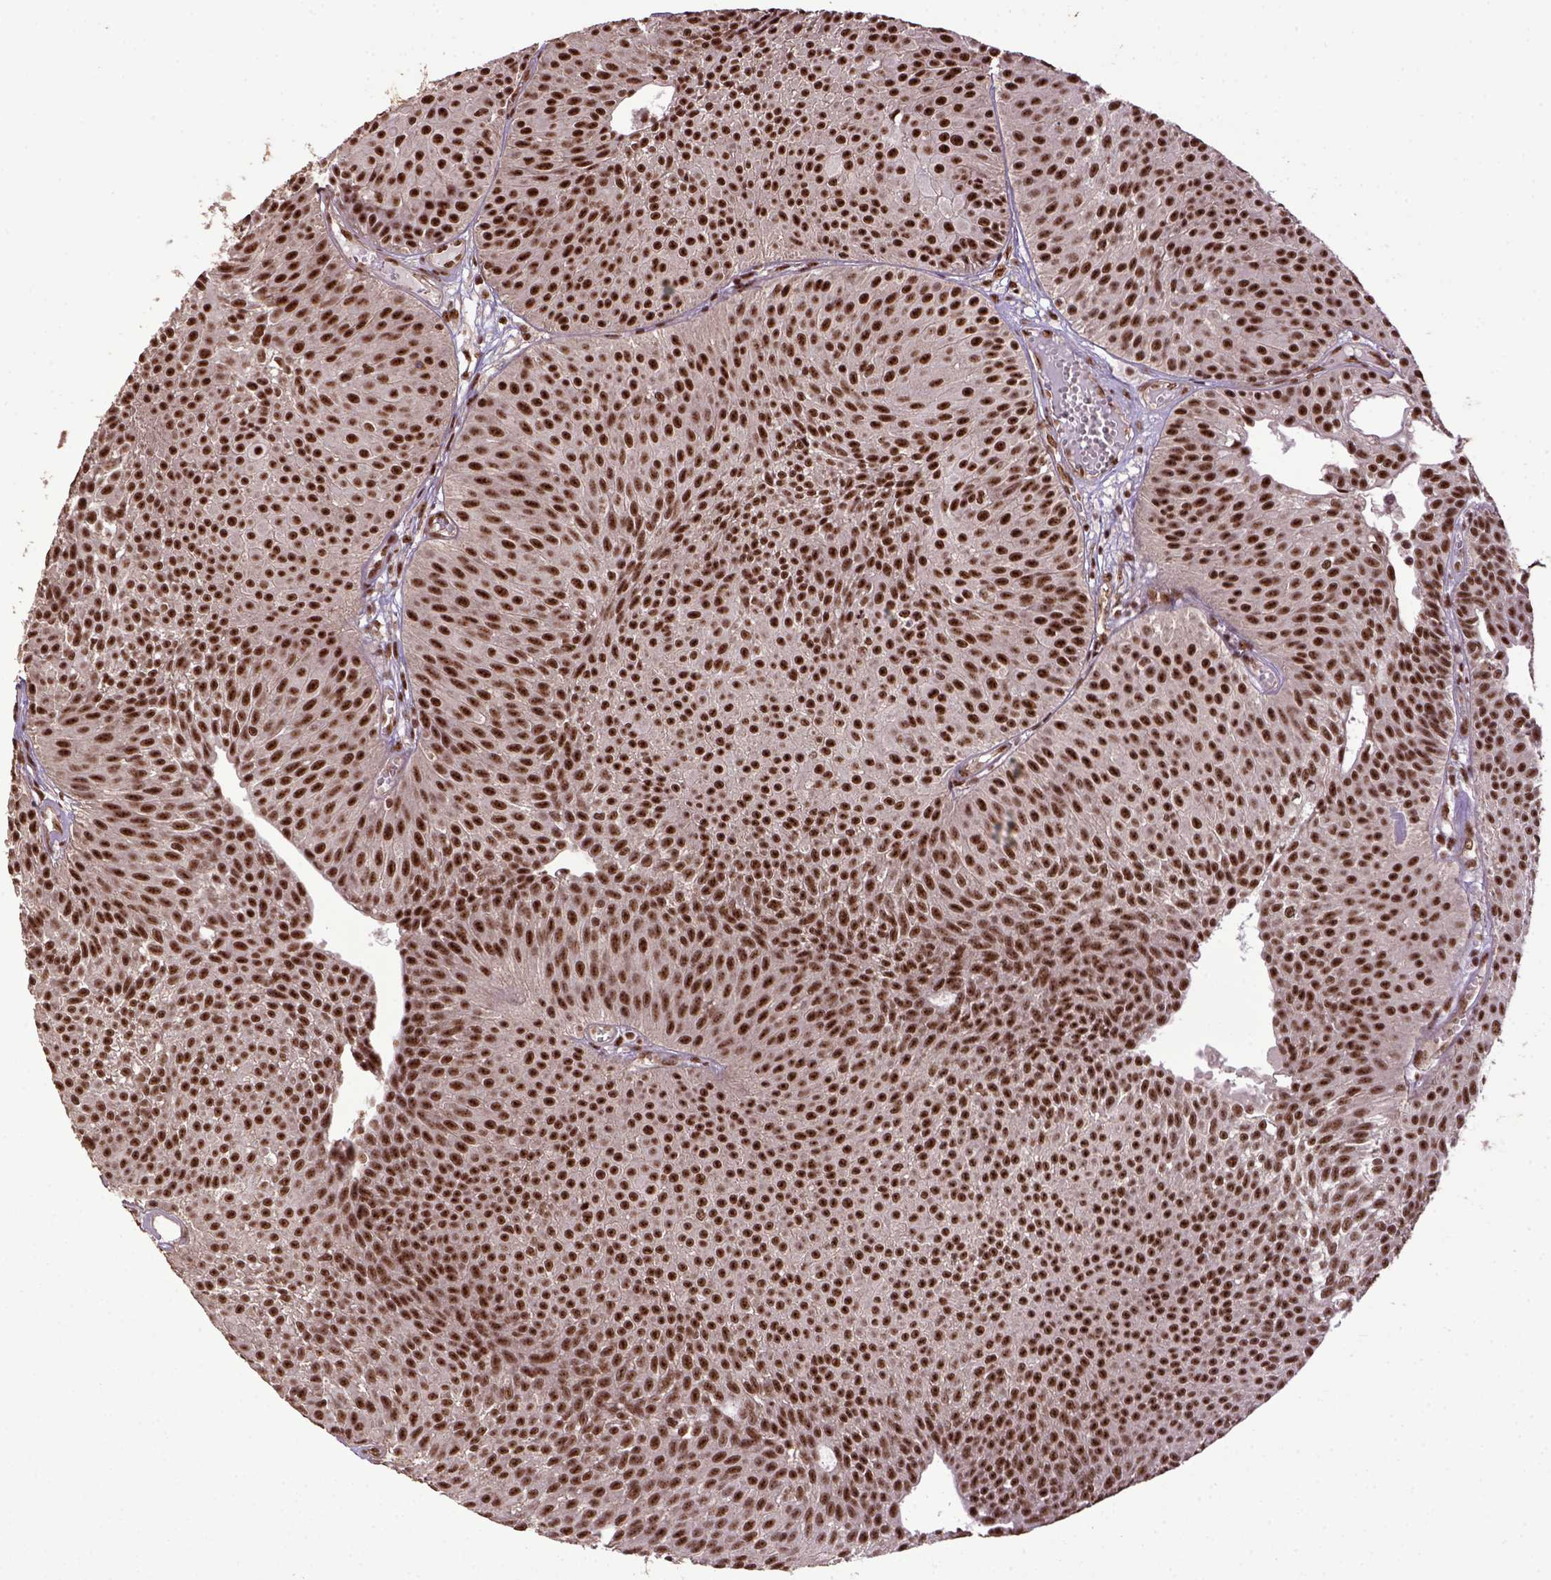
{"staining": {"intensity": "strong", "quantity": ">75%", "location": "nuclear"}, "tissue": "urothelial cancer", "cell_type": "Tumor cells", "image_type": "cancer", "snomed": [{"axis": "morphology", "description": "Urothelial carcinoma, Low grade"}, {"axis": "topography", "description": "Urinary bladder"}], "caption": "A high-resolution histopathology image shows immunohistochemistry staining of low-grade urothelial carcinoma, which reveals strong nuclear staining in approximately >75% of tumor cells.", "gene": "PPIG", "patient": {"sex": "male", "age": 63}}